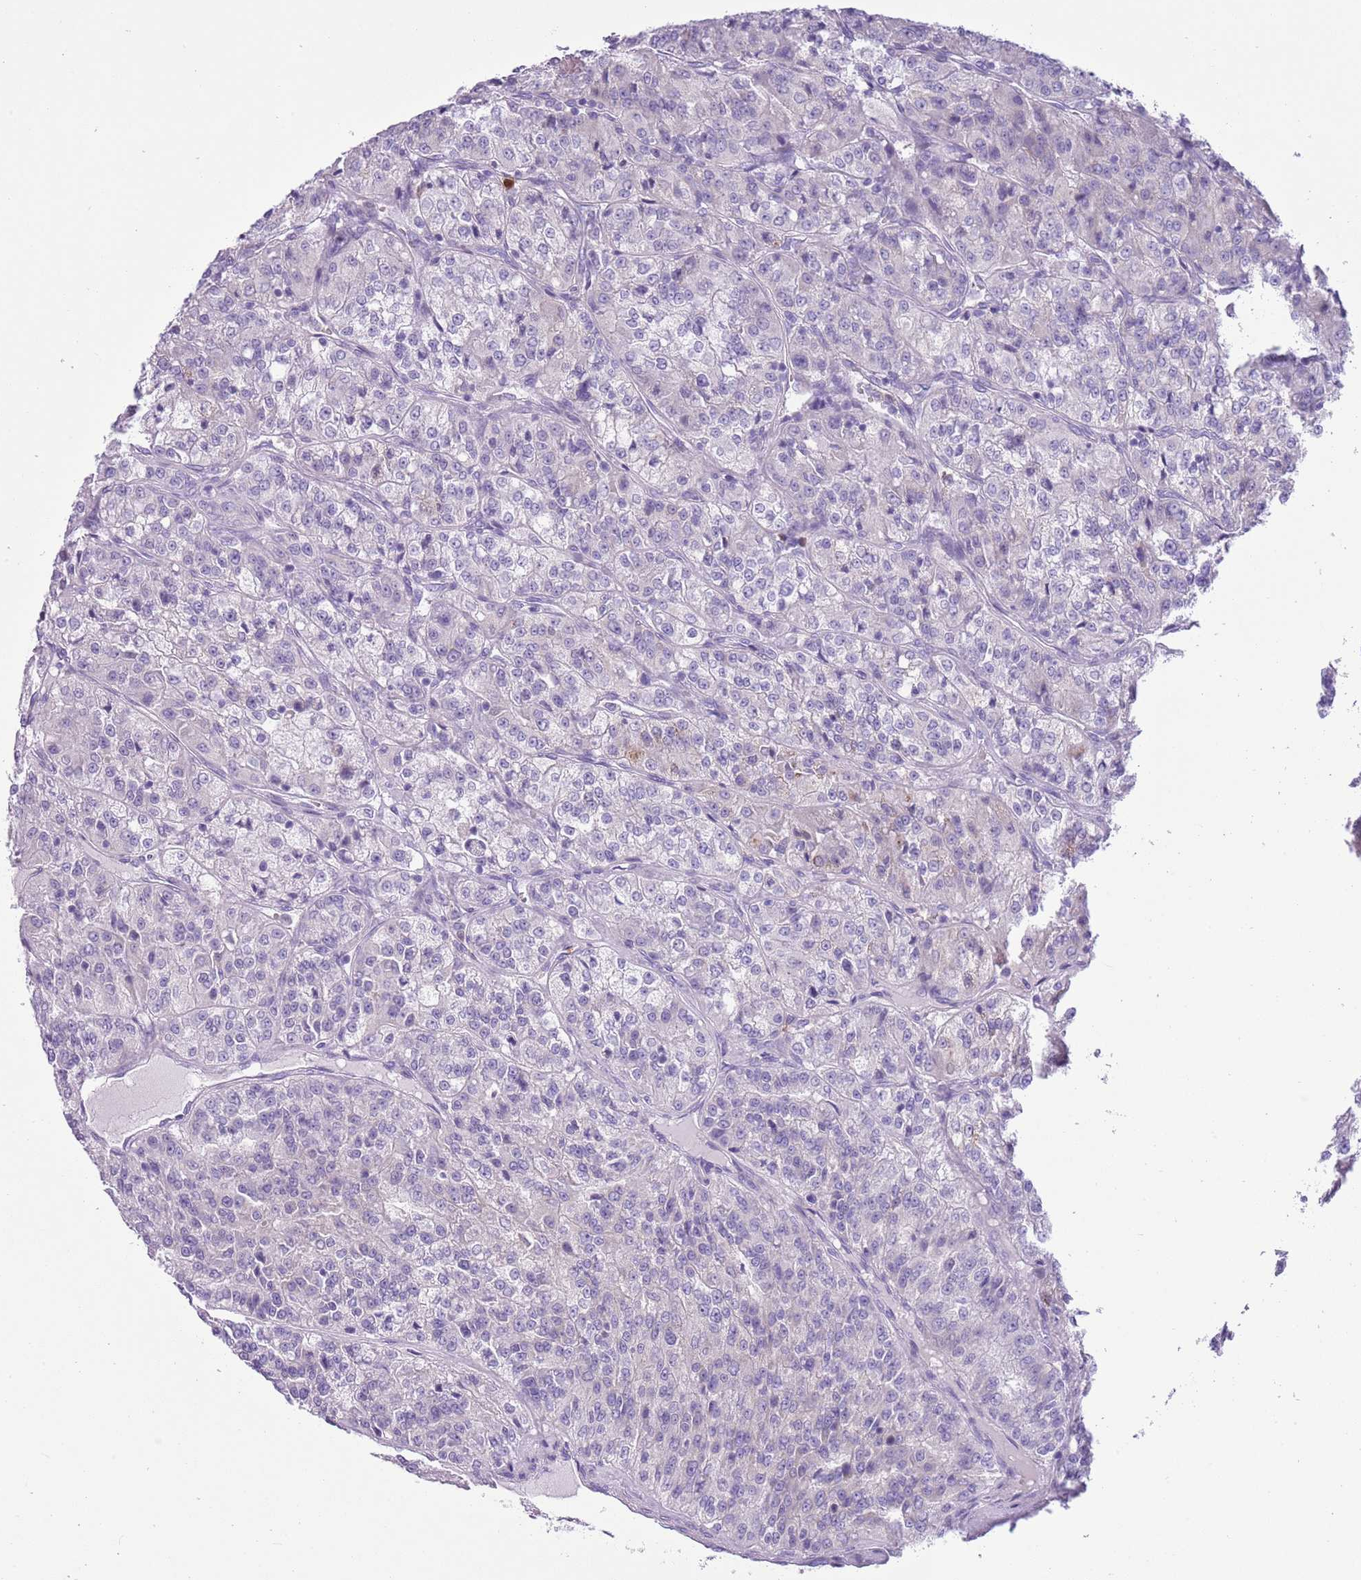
{"staining": {"intensity": "negative", "quantity": "none", "location": "none"}, "tissue": "renal cancer", "cell_type": "Tumor cells", "image_type": "cancer", "snomed": [{"axis": "morphology", "description": "Adenocarcinoma, NOS"}, {"axis": "topography", "description": "Kidney"}], "caption": "Renal adenocarcinoma stained for a protein using immunohistochemistry exhibits no expression tumor cells.", "gene": "OR6M1", "patient": {"sex": "female", "age": 63}}